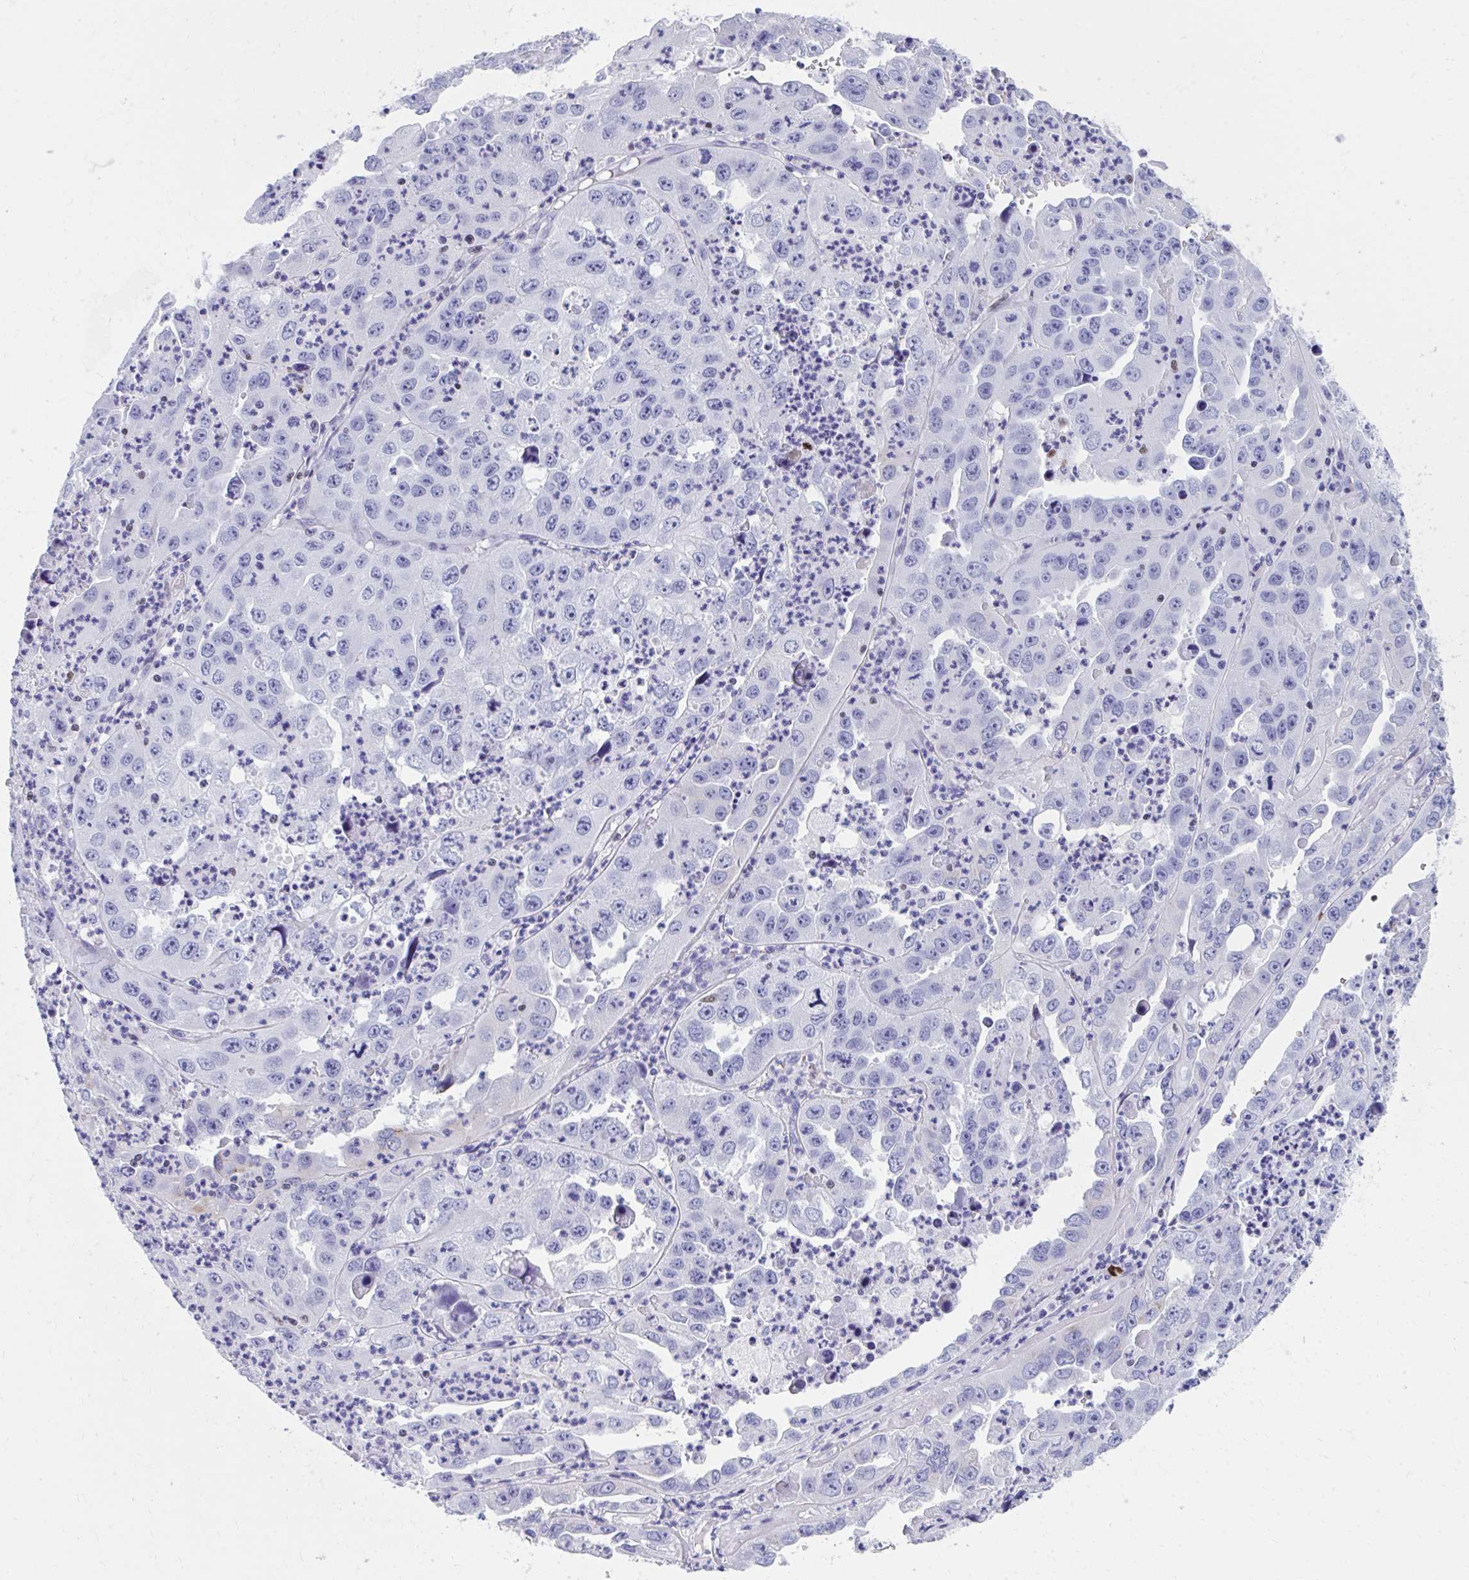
{"staining": {"intensity": "negative", "quantity": "none", "location": "none"}, "tissue": "endometrial cancer", "cell_type": "Tumor cells", "image_type": "cancer", "snomed": [{"axis": "morphology", "description": "Adenocarcinoma, NOS"}, {"axis": "topography", "description": "Uterus"}], "caption": "DAB immunohistochemical staining of endometrial cancer shows no significant staining in tumor cells.", "gene": "RUNX3", "patient": {"sex": "female", "age": 62}}